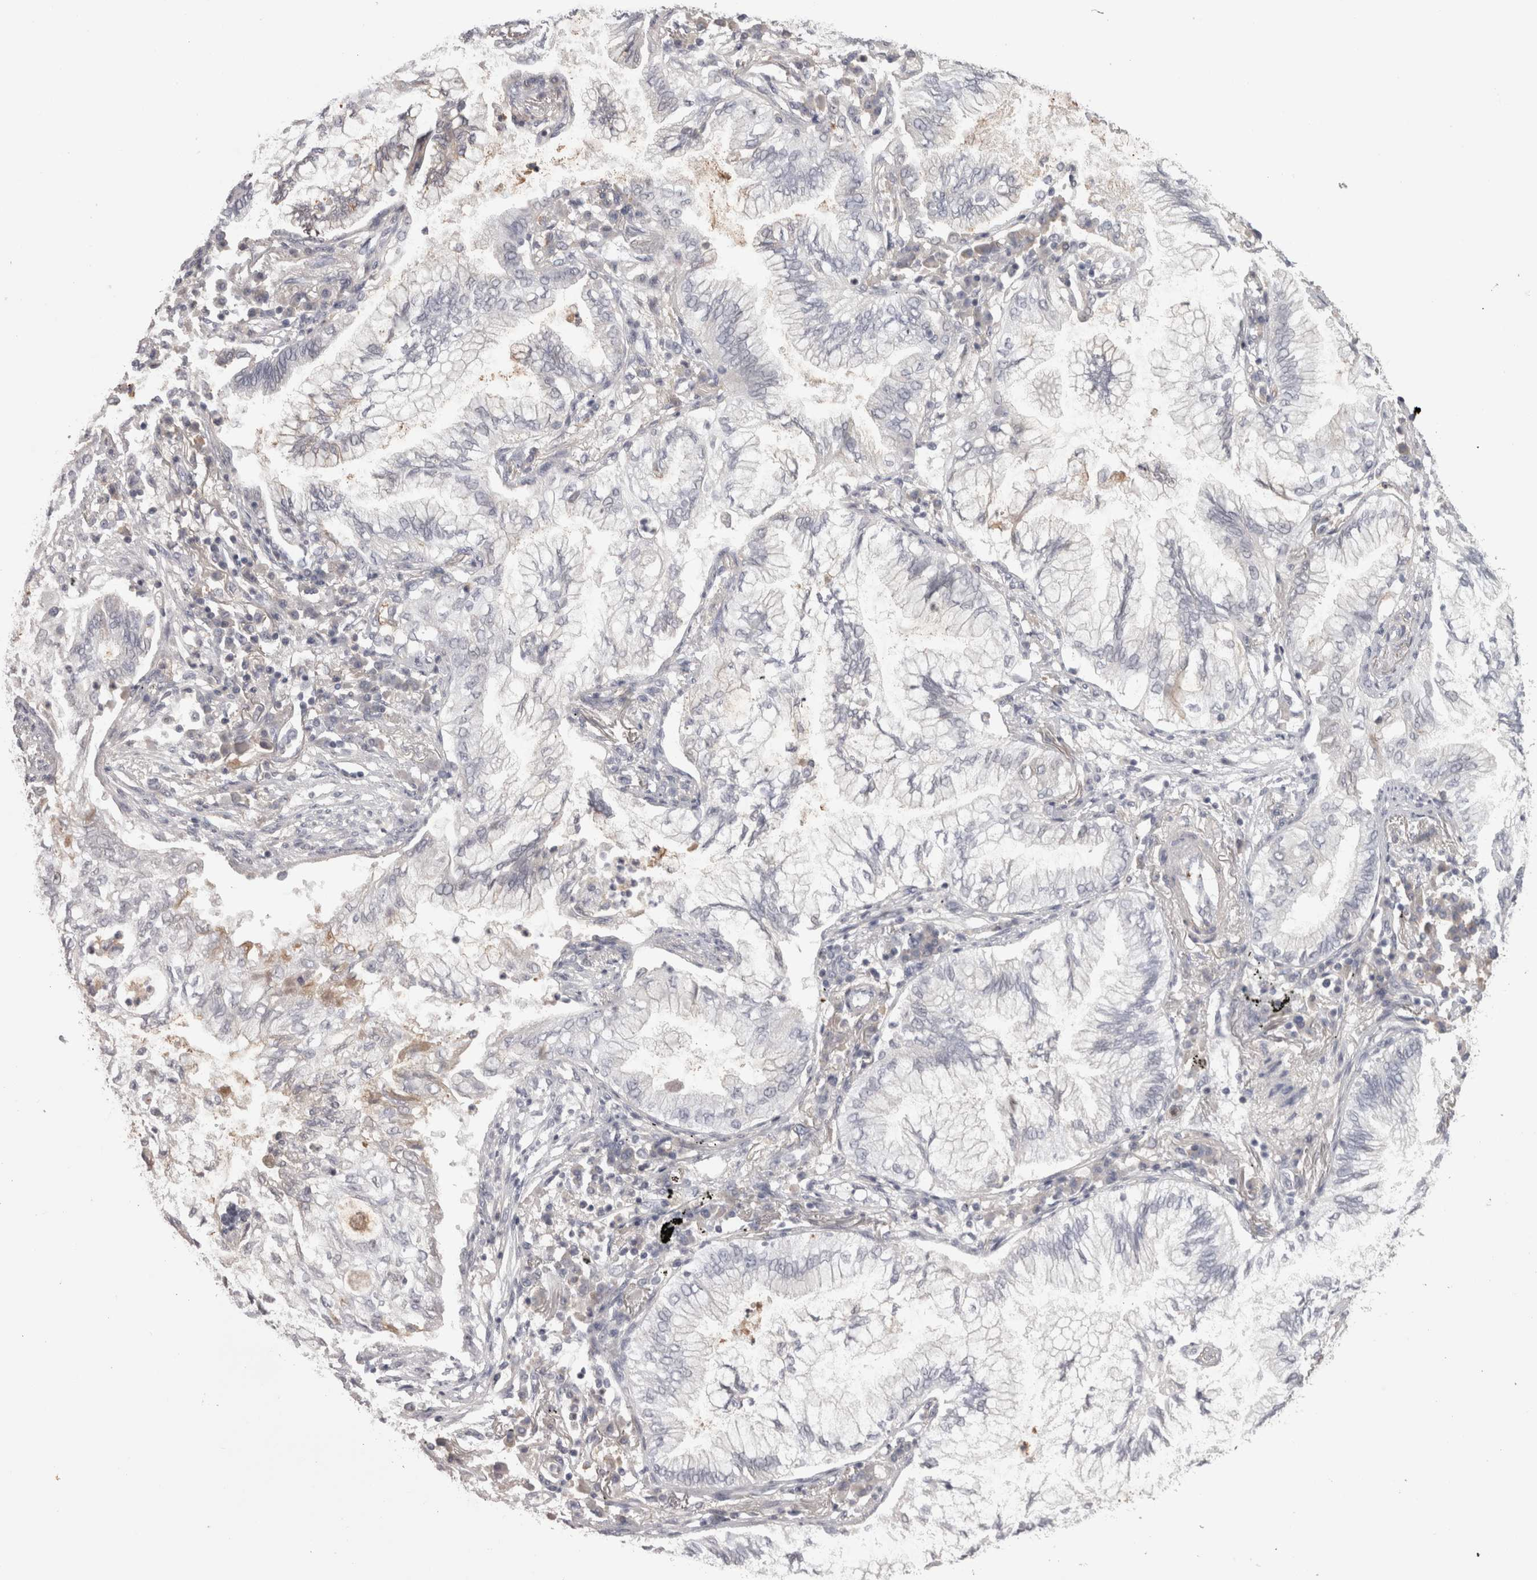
{"staining": {"intensity": "negative", "quantity": "none", "location": "none"}, "tissue": "lung cancer", "cell_type": "Tumor cells", "image_type": "cancer", "snomed": [{"axis": "morphology", "description": "Normal tissue, NOS"}, {"axis": "morphology", "description": "Adenocarcinoma, NOS"}, {"axis": "topography", "description": "Bronchus"}, {"axis": "topography", "description": "Lung"}], "caption": "Immunohistochemical staining of human lung cancer shows no significant positivity in tumor cells.", "gene": "SAA4", "patient": {"sex": "female", "age": 70}}